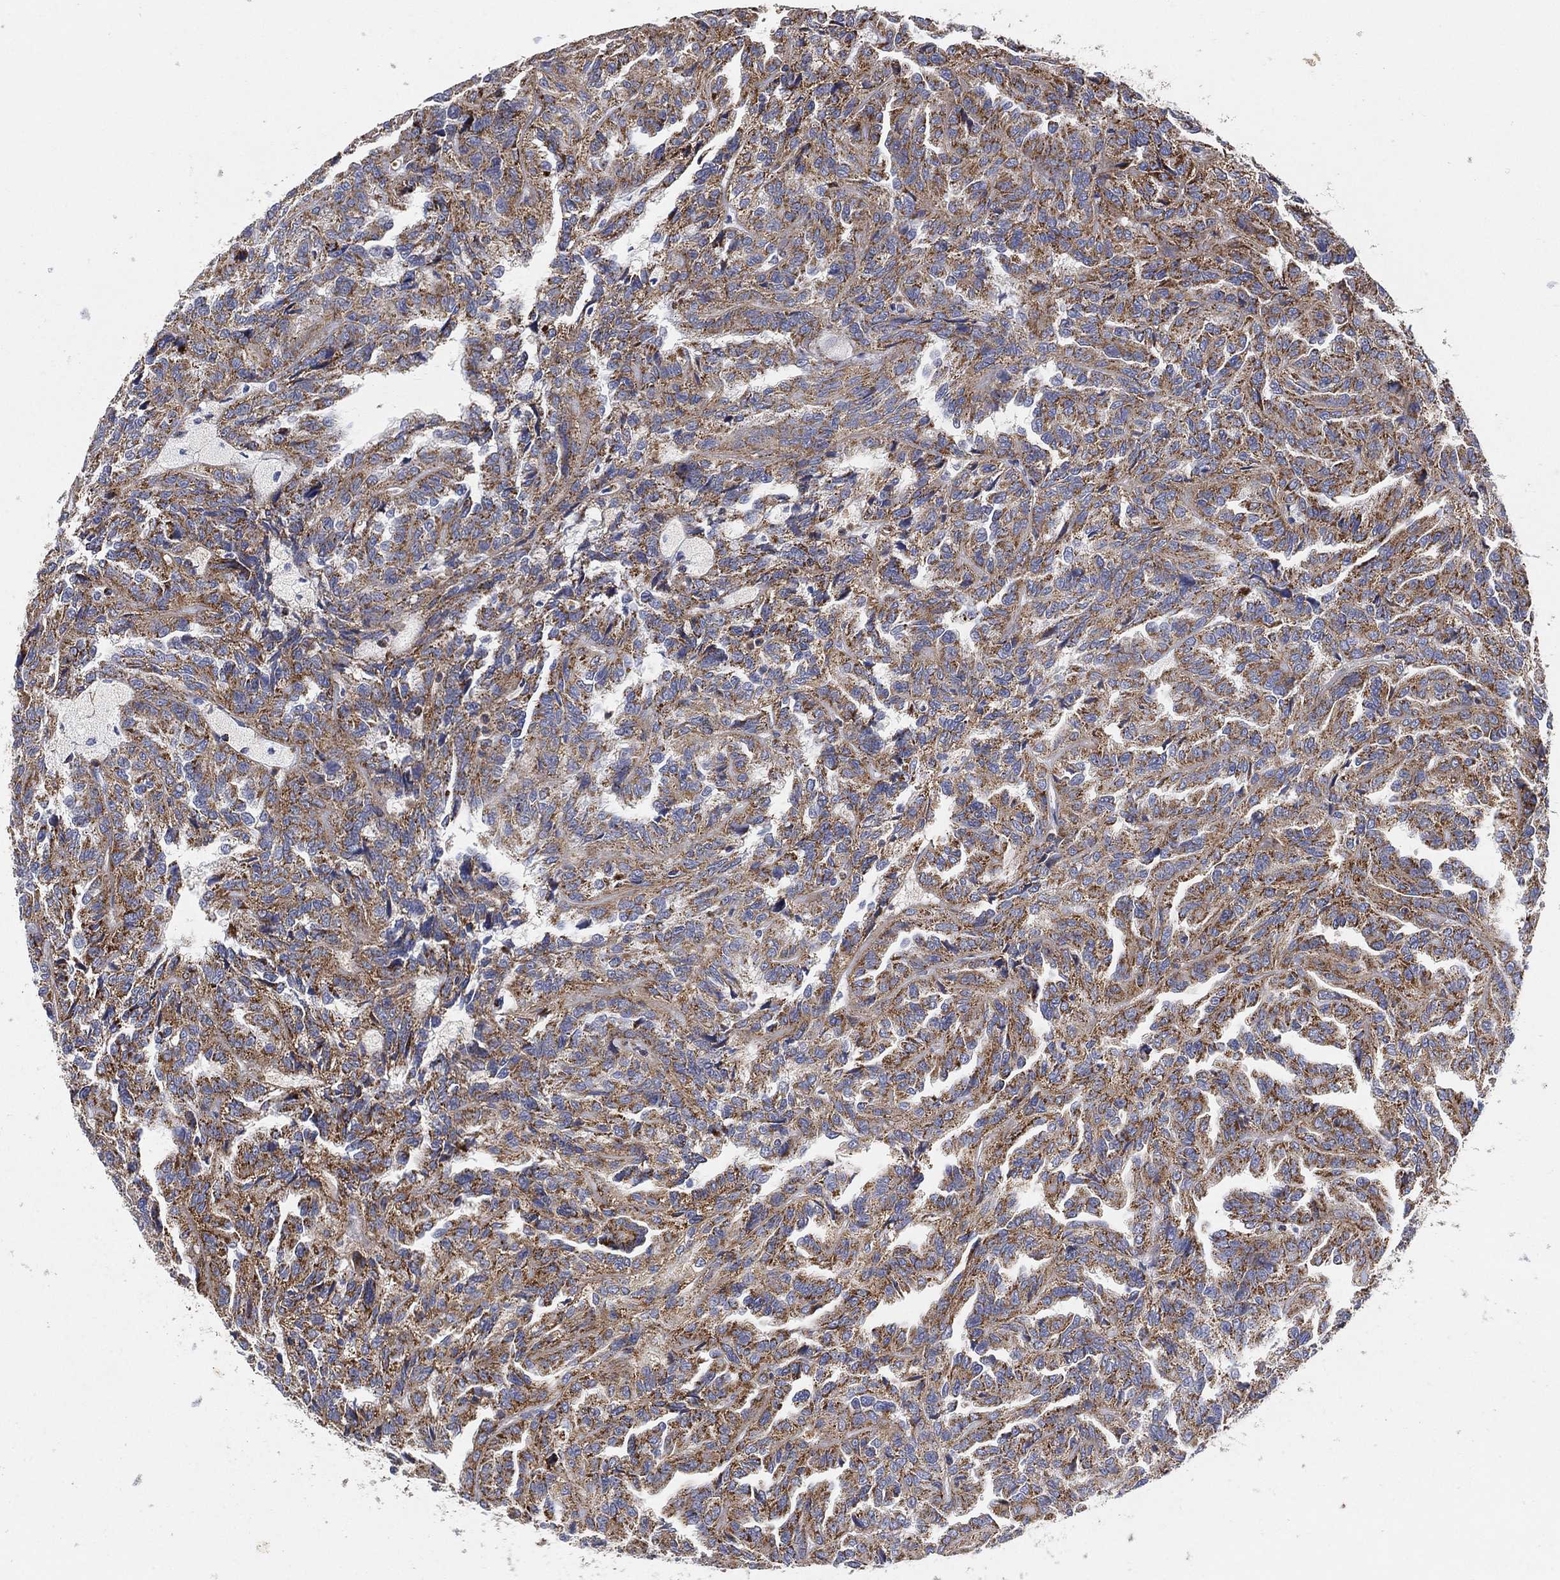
{"staining": {"intensity": "moderate", "quantity": "25%-75%", "location": "cytoplasmic/membranous"}, "tissue": "renal cancer", "cell_type": "Tumor cells", "image_type": "cancer", "snomed": [{"axis": "morphology", "description": "Adenocarcinoma, NOS"}, {"axis": "topography", "description": "Kidney"}], "caption": "An immunohistochemistry (IHC) micrograph of tumor tissue is shown. Protein staining in brown highlights moderate cytoplasmic/membranous positivity in renal adenocarcinoma within tumor cells. The protein of interest is shown in brown color, while the nuclei are stained blue.", "gene": "GCAT", "patient": {"sex": "male", "age": 79}}